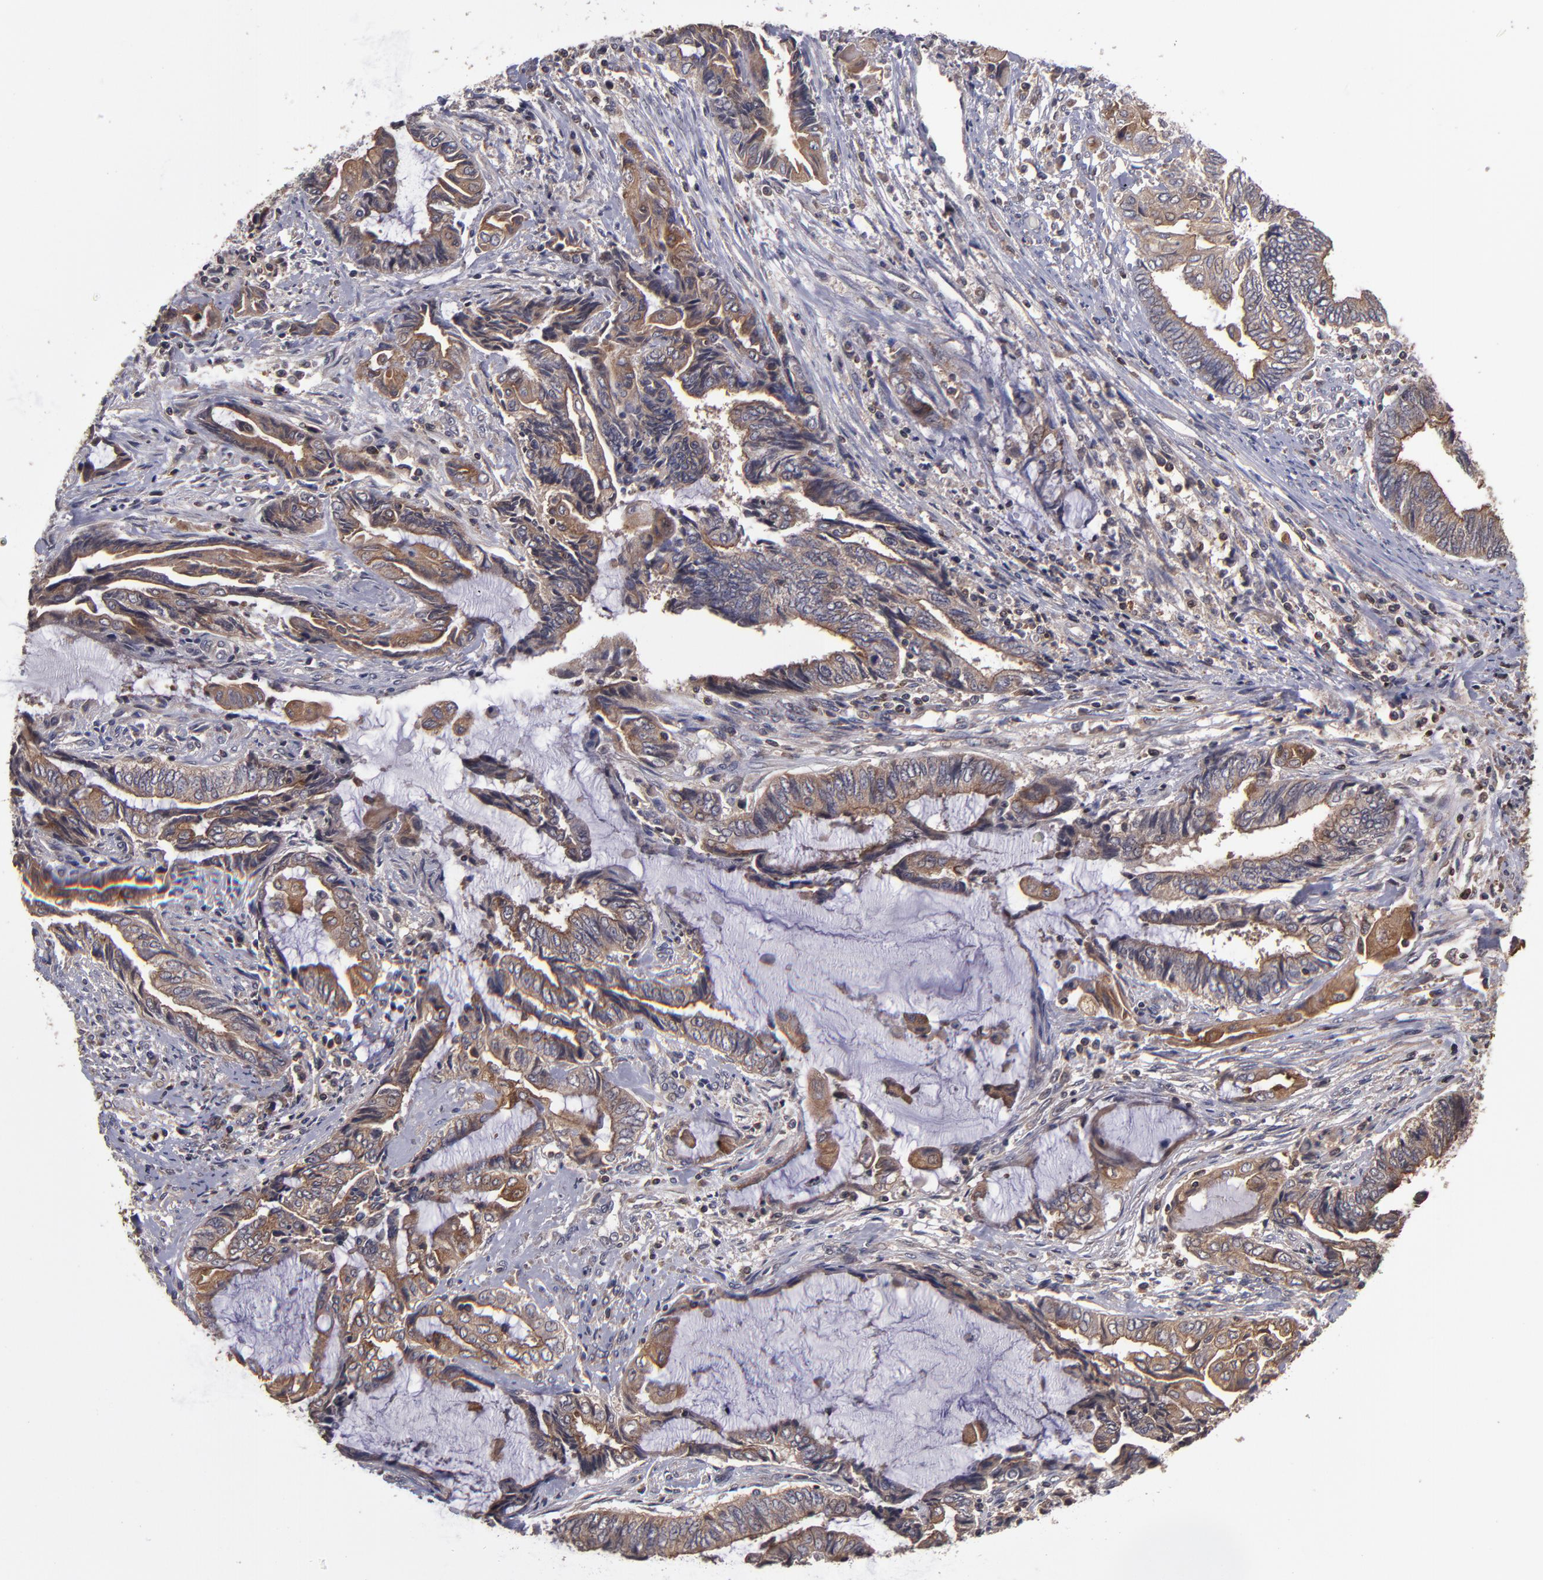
{"staining": {"intensity": "strong", "quantity": ">75%", "location": "cytoplasmic/membranous"}, "tissue": "endometrial cancer", "cell_type": "Tumor cells", "image_type": "cancer", "snomed": [{"axis": "morphology", "description": "Adenocarcinoma, NOS"}, {"axis": "topography", "description": "Uterus"}, {"axis": "topography", "description": "Endometrium"}], "caption": "Approximately >75% of tumor cells in human adenocarcinoma (endometrial) reveal strong cytoplasmic/membranous protein staining as visualized by brown immunohistochemical staining.", "gene": "NF2", "patient": {"sex": "female", "age": 70}}